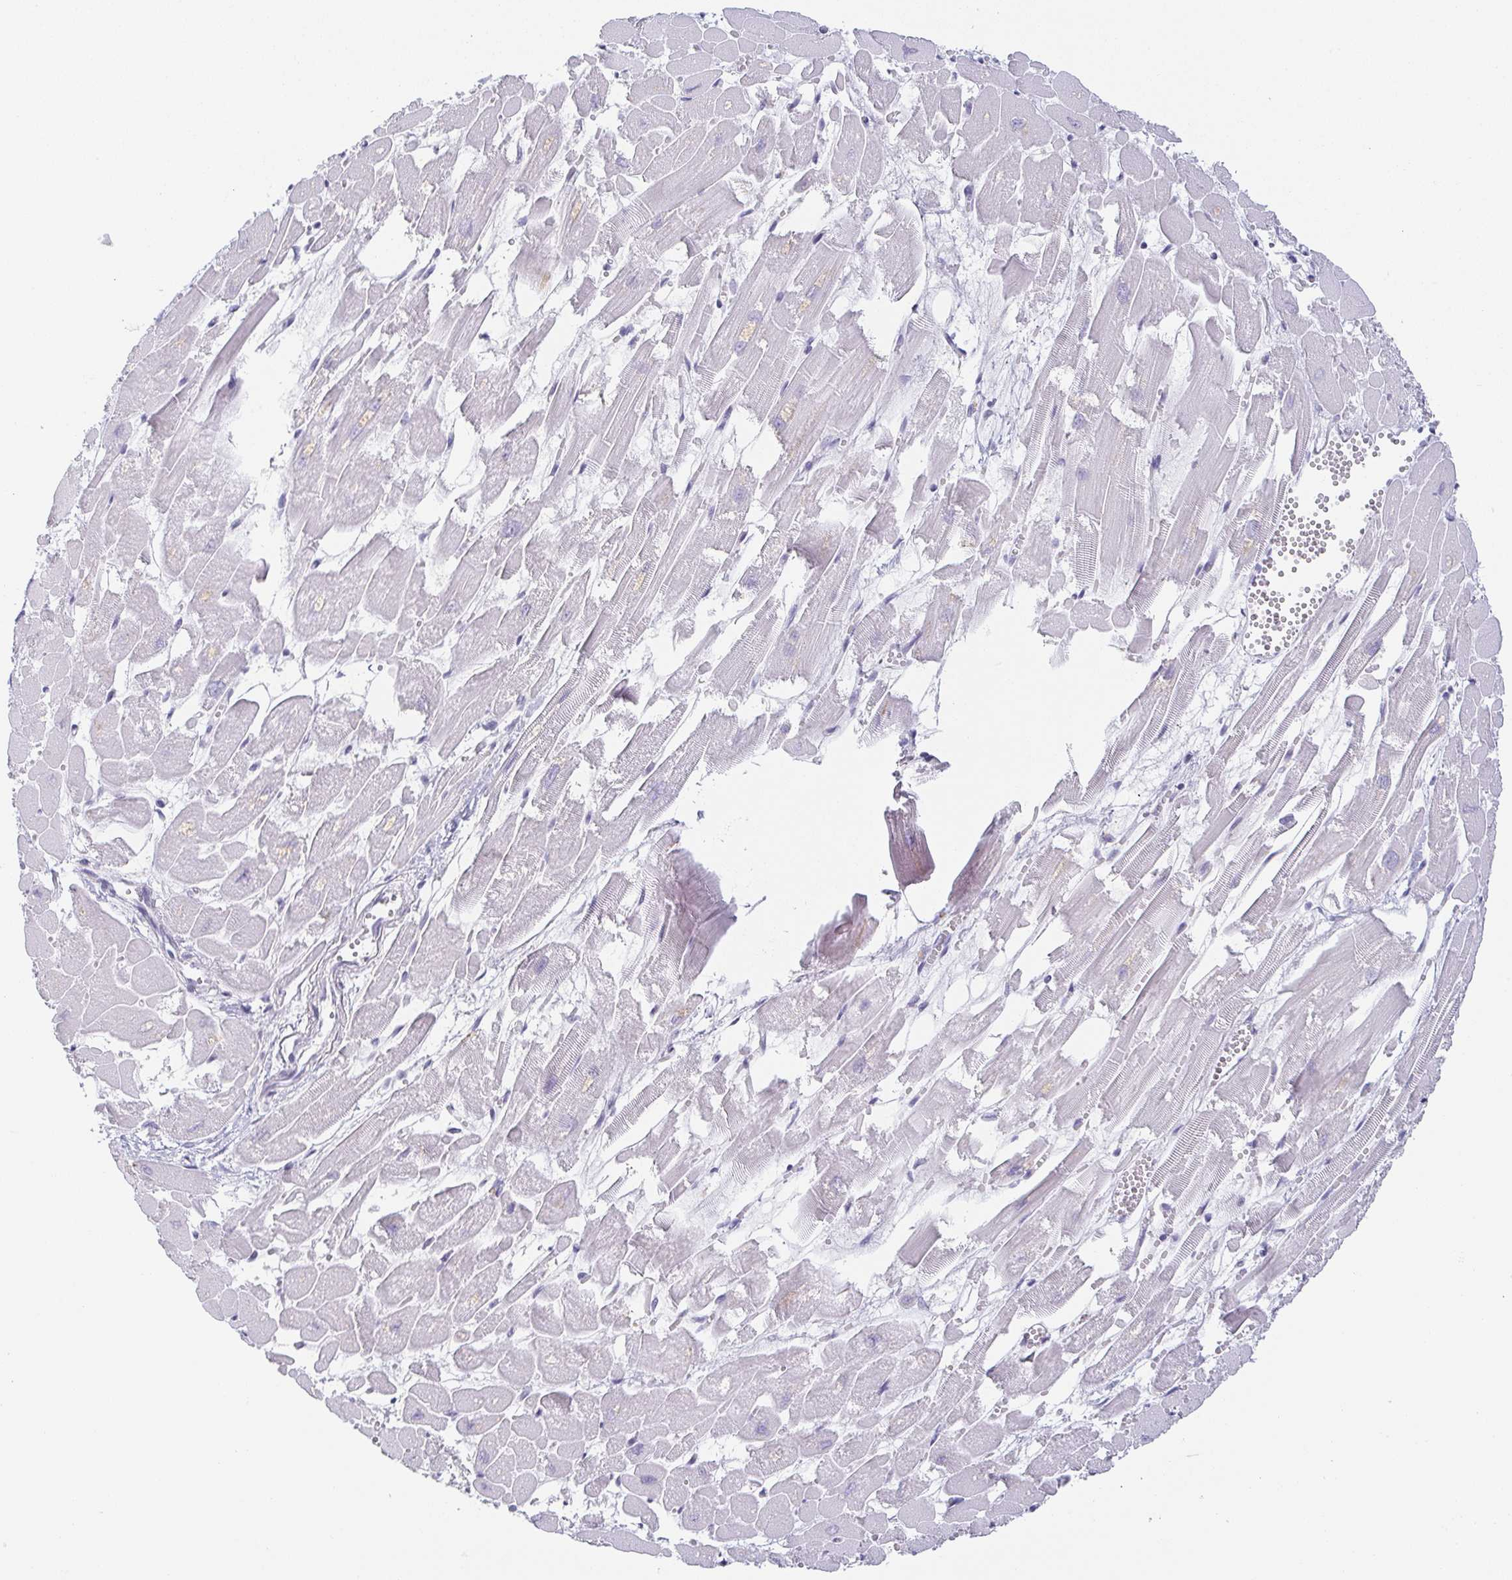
{"staining": {"intensity": "negative", "quantity": "none", "location": "none"}, "tissue": "heart muscle", "cell_type": "Cardiomyocytes", "image_type": "normal", "snomed": [{"axis": "morphology", "description": "Normal tissue, NOS"}, {"axis": "topography", "description": "Heart"}], "caption": "The immunohistochemistry photomicrograph has no significant positivity in cardiomyocytes of heart muscle.", "gene": "PRR27", "patient": {"sex": "female", "age": 52}}